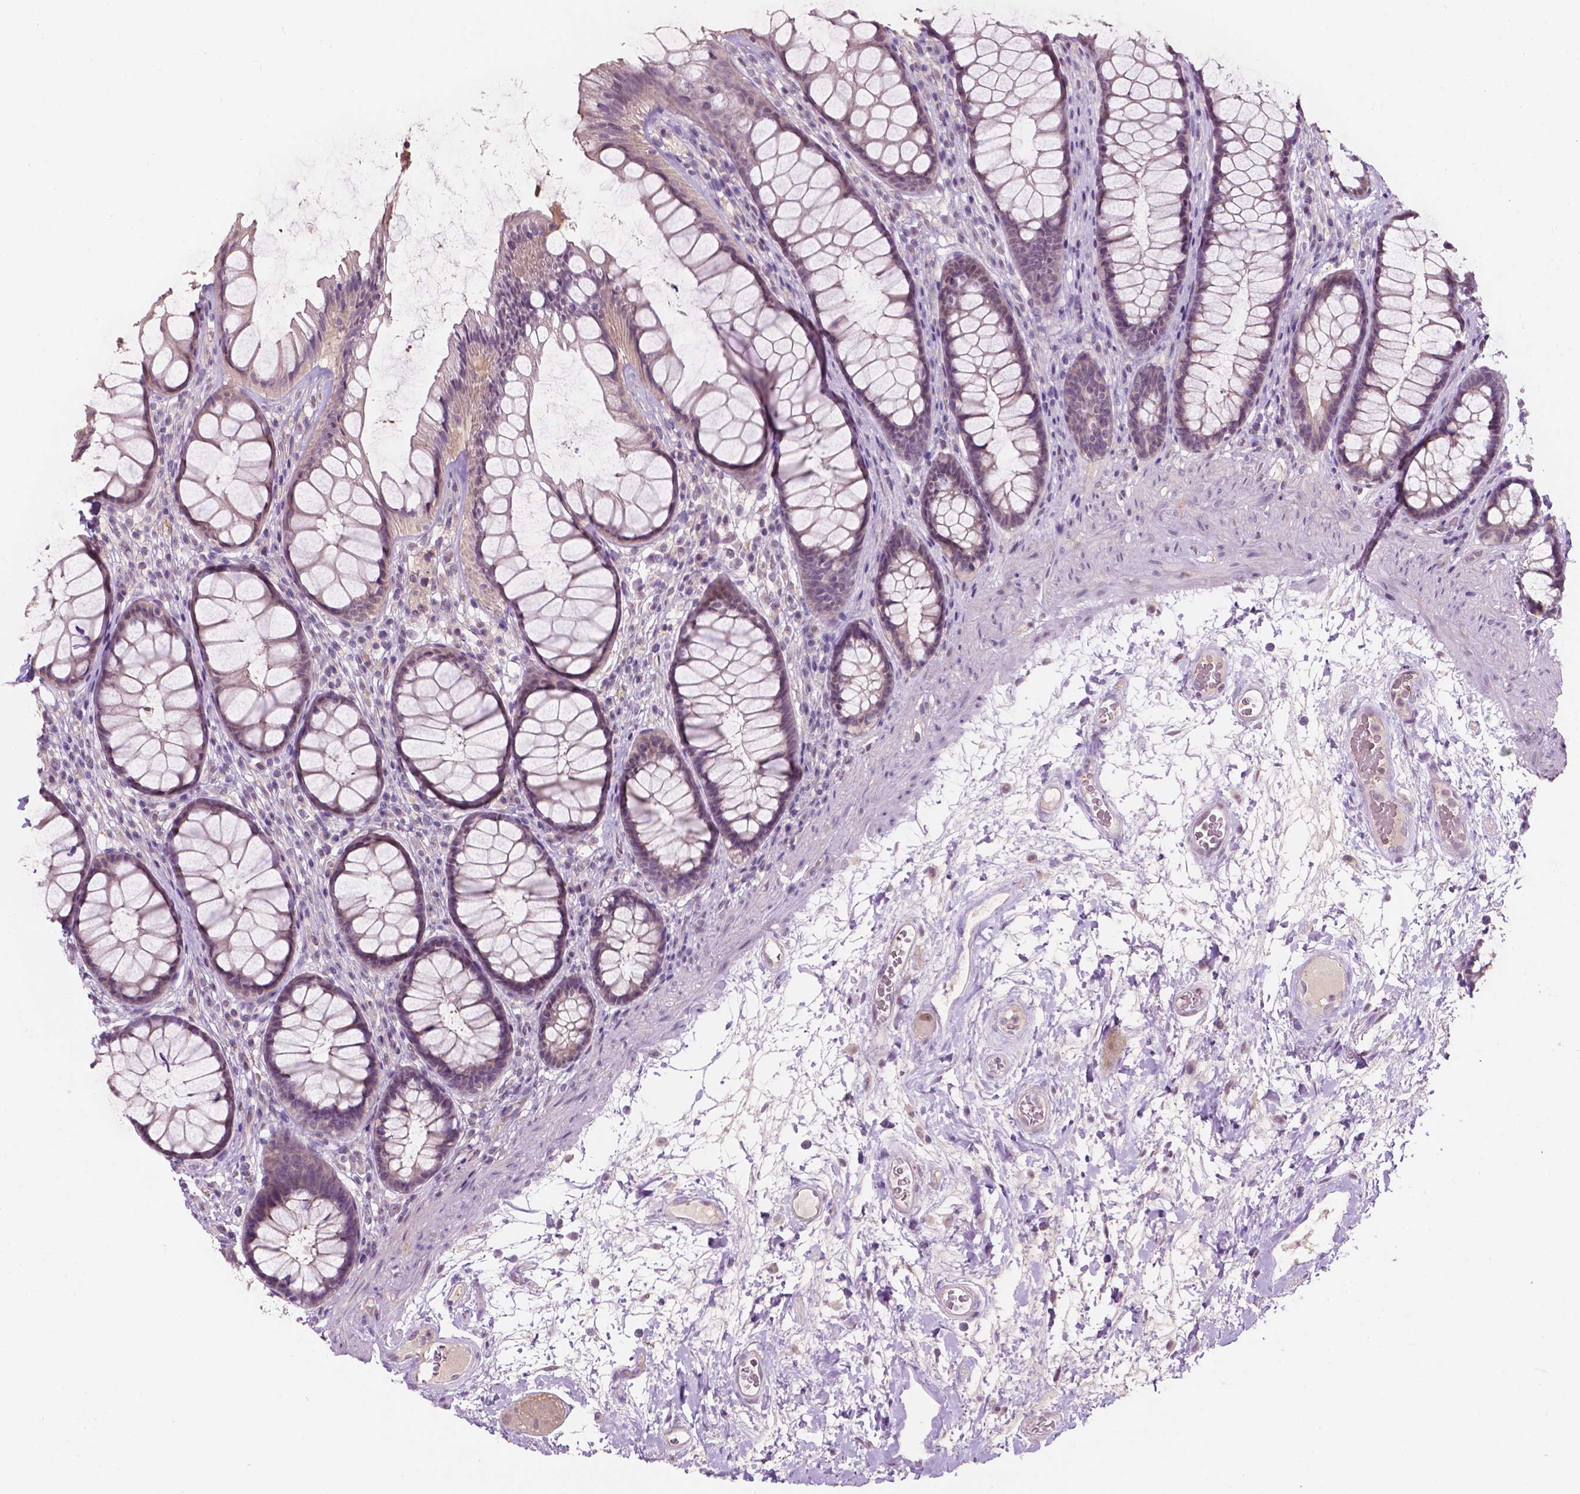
{"staining": {"intensity": "negative", "quantity": "none", "location": "none"}, "tissue": "rectum", "cell_type": "Glandular cells", "image_type": "normal", "snomed": [{"axis": "morphology", "description": "Normal tissue, NOS"}, {"axis": "topography", "description": "Rectum"}], "caption": "The image exhibits no significant expression in glandular cells of rectum.", "gene": "TM6SF2", "patient": {"sex": "male", "age": 72}}